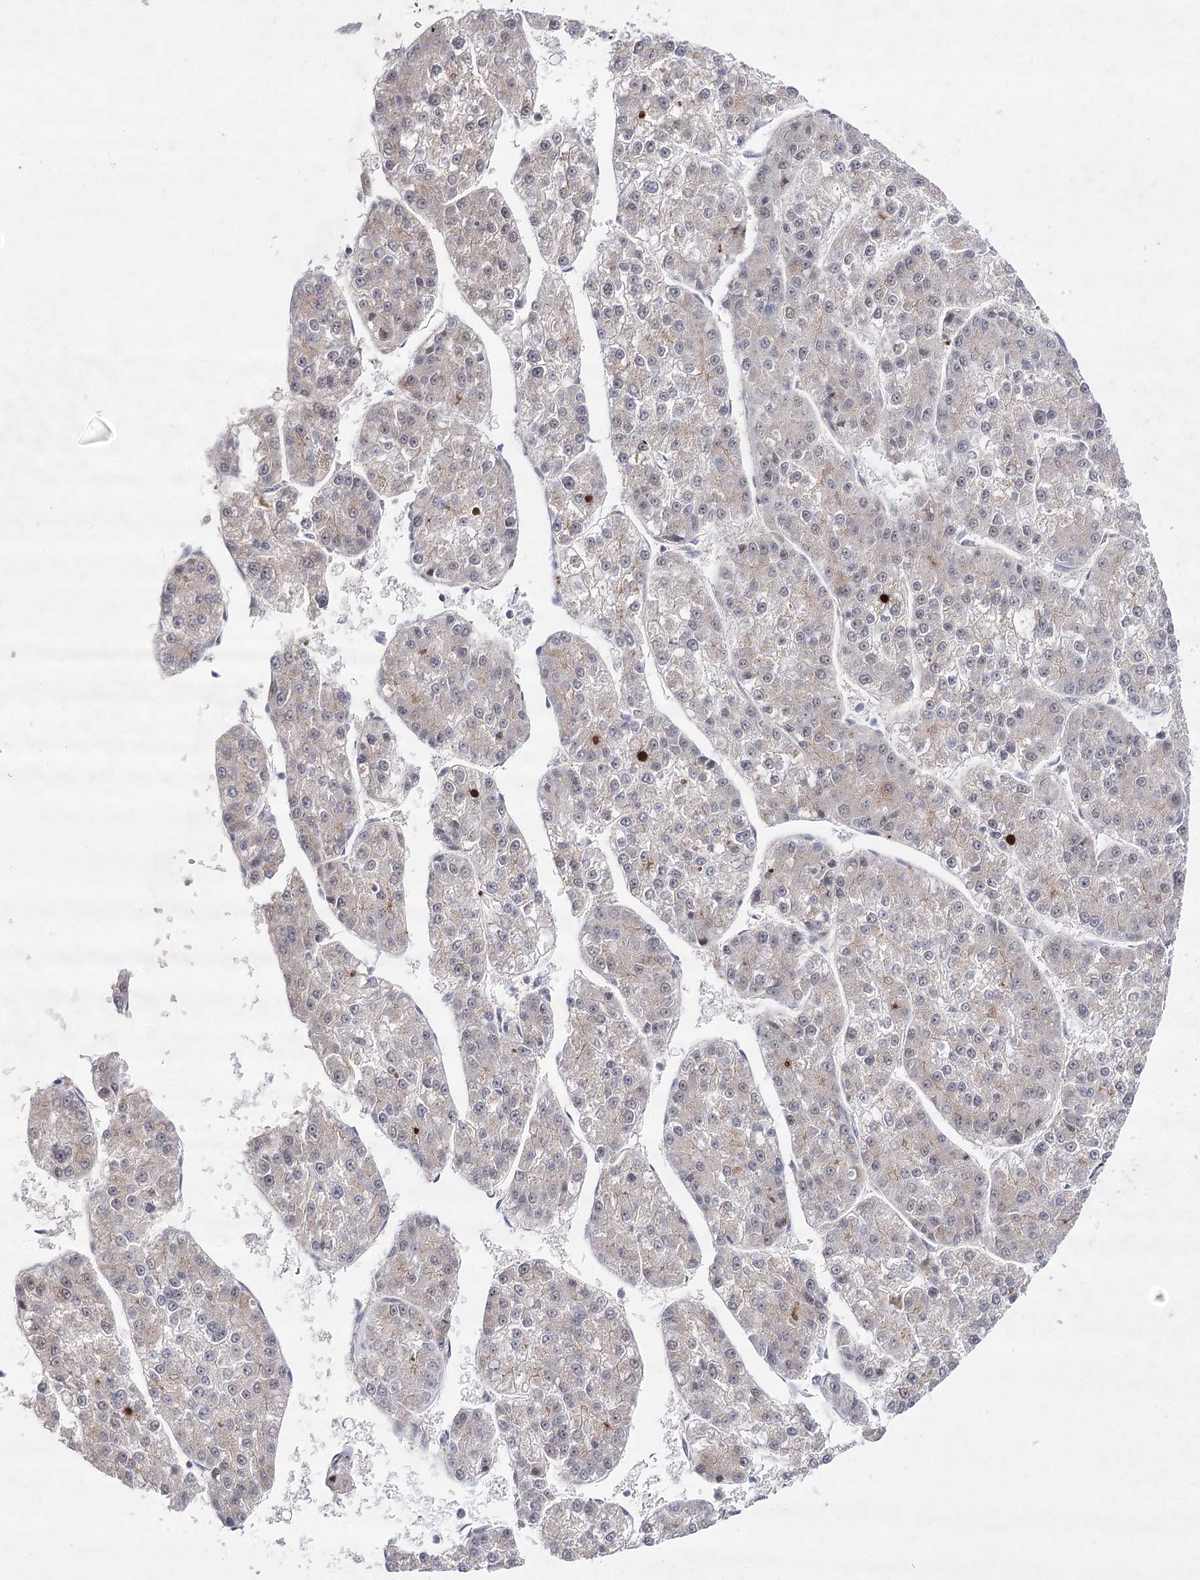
{"staining": {"intensity": "negative", "quantity": "none", "location": "none"}, "tissue": "liver cancer", "cell_type": "Tumor cells", "image_type": "cancer", "snomed": [{"axis": "morphology", "description": "Carcinoma, Hepatocellular, NOS"}, {"axis": "topography", "description": "Liver"}], "caption": "IHC image of human liver cancer (hepatocellular carcinoma) stained for a protein (brown), which displays no positivity in tumor cells.", "gene": "ARHGAP32", "patient": {"sex": "female", "age": 73}}